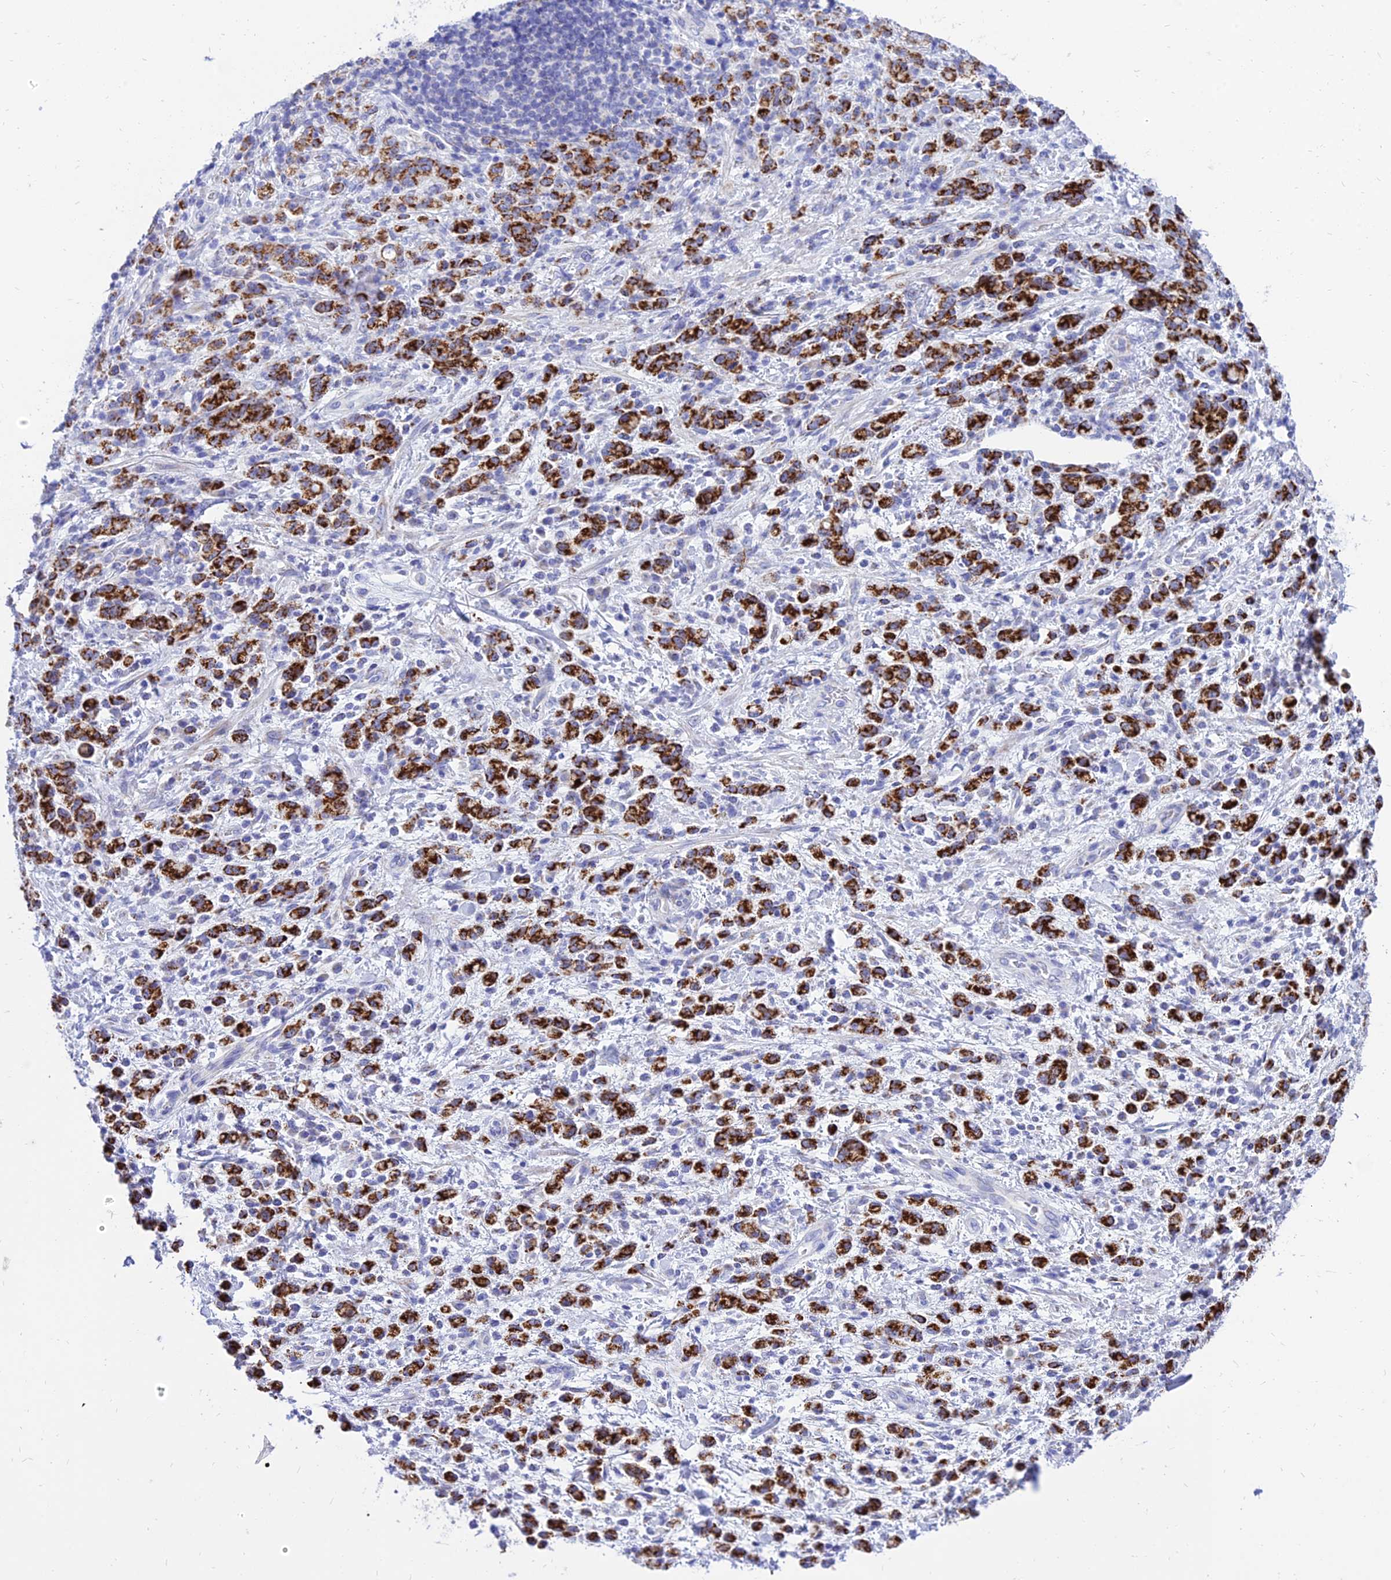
{"staining": {"intensity": "strong", "quantity": ">75%", "location": "cytoplasmic/membranous"}, "tissue": "stomach cancer", "cell_type": "Tumor cells", "image_type": "cancer", "snomed": [{"axis": "morphology", "description": "Adenocarcinoma, NOS"}, {"axis": "topography", "description": "Stomach"}], "caption": "Human stomach cancer (adenocarcinoma) stained for a protein (brown) demonstrates strong cytoplasmic/membranous positive staining in approximately >75% of tumor cells.", "gene": "PKN3", "patient": {"sex": "male", "age": 77}}